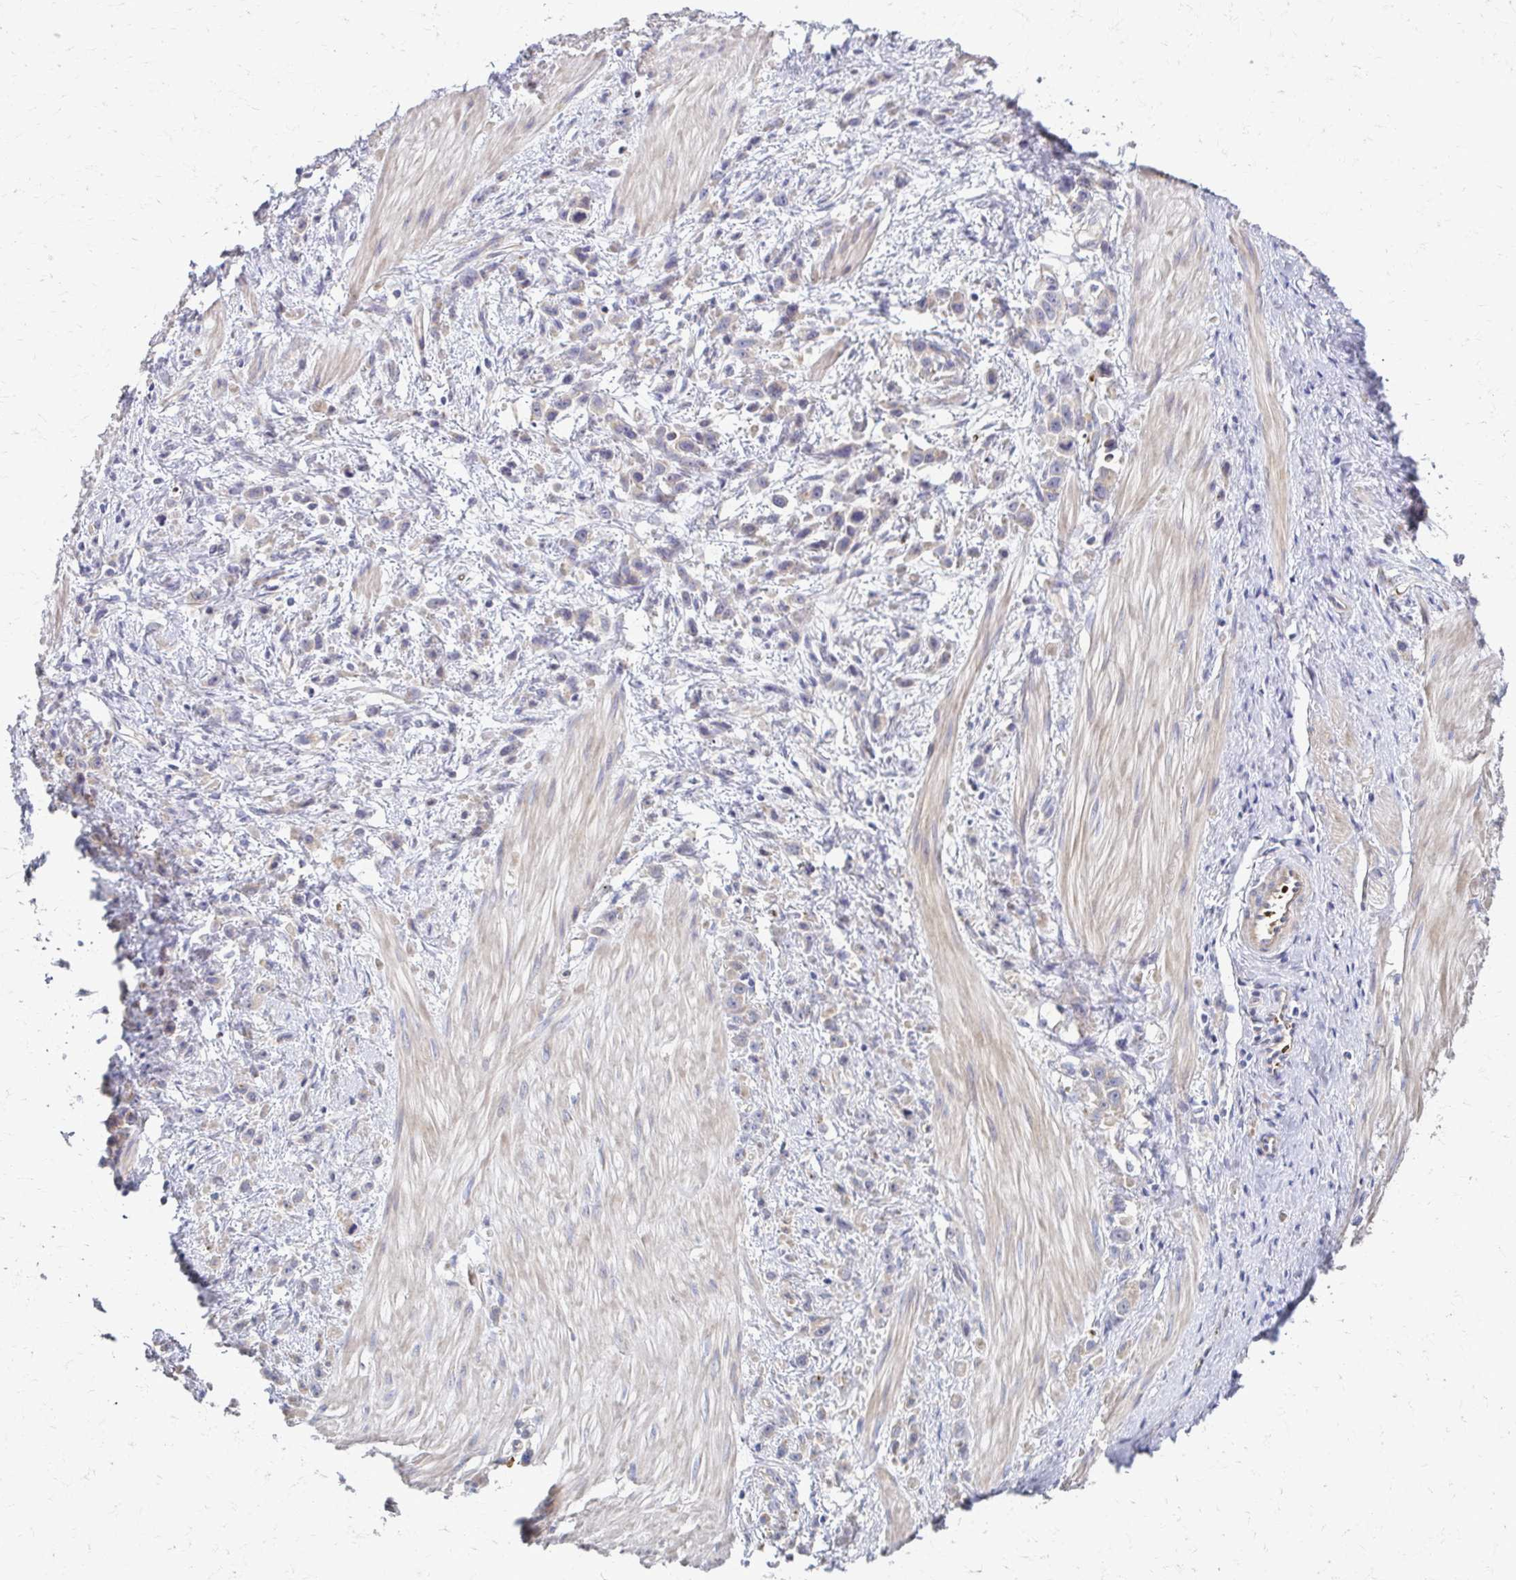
{"staining": {"intensity": "negative", "quantity": "none", "location": "none"}, "tissue": "stomach cancer", "cell_type": "Tumor cells", "image_type": "cancer", "snomed": [{"axis": "morphology", "description": "Adenocarcinoma, NOS"}, {"axis": "topography", "description": "Stomach"}], "caption": "An immunohistochemistry (IHC) micrograph of stomach cancer (adenocarcinoma) is shown. There is no staining in tumor cells of stomach cancer (adenocarcinoma).", "gene": "SKA2", "patient": {"sex": "male", "age": 47}}